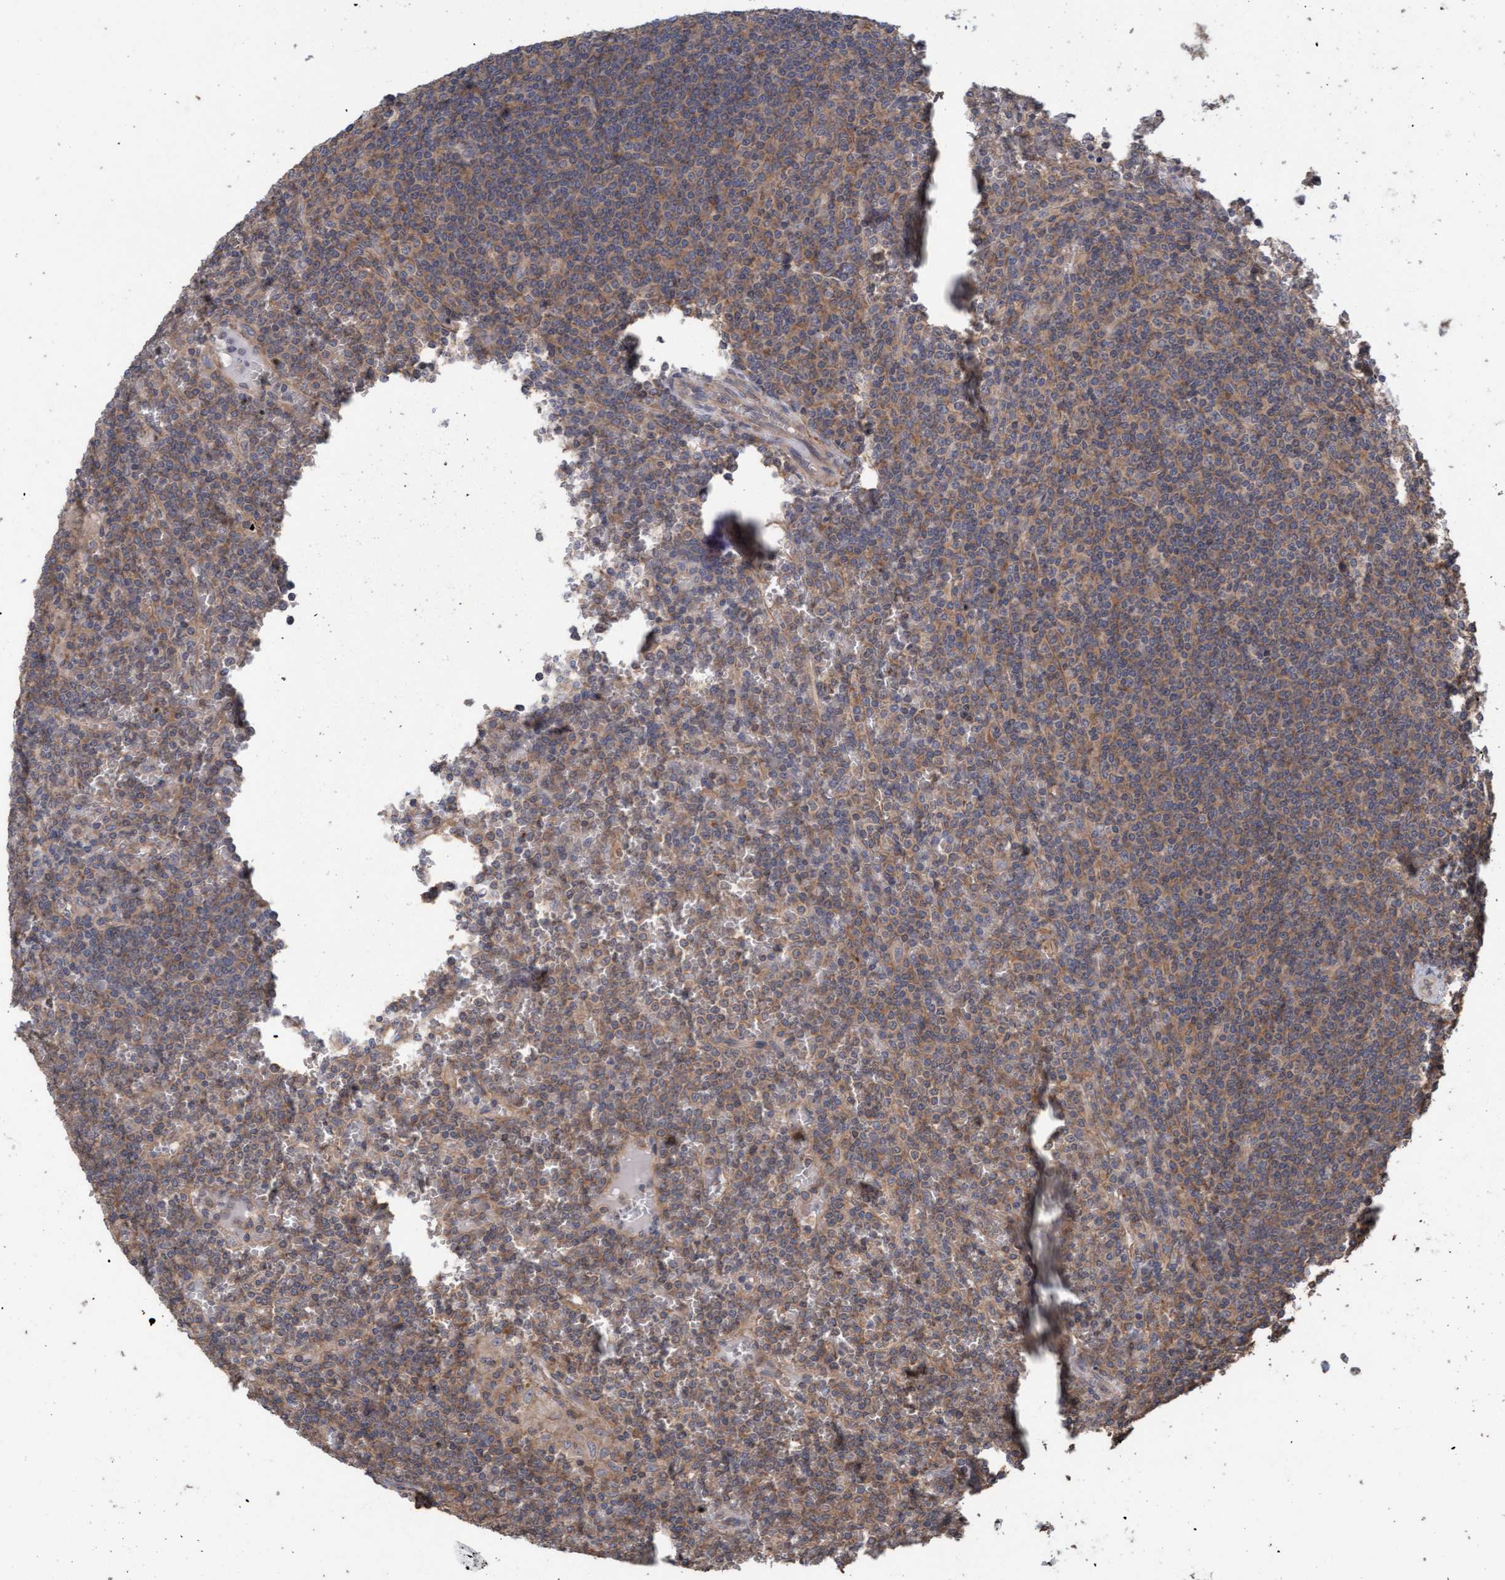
{"staining": {"intensity": "weak", "quantity": ">75%", "location": "cytoplasmic/membranous"}, "tissue": "lymphoma", "cell_type": "Tumor cells", "image_type": "cancer", "snomed": [{"axis": "morphology", "description": "Malignant lymphoma, non-Hodgkin's type, Low grade"}, {"axis": "topography", "description": "Spleen"}], "caption": "An immunohistochemistry (IHC) histopathology image of tumor tissue is shown. Protein staining in brown highlights weak cytoplasmic/membranous positivity in malignant lymphoma, non-Hodgkin's type (low-grade) within tumor cells. (DAB = brown stain, brightfield microscopy at high magnification).", "gene": "FXR2", "patient": {"sex": "female", "age": 19}}